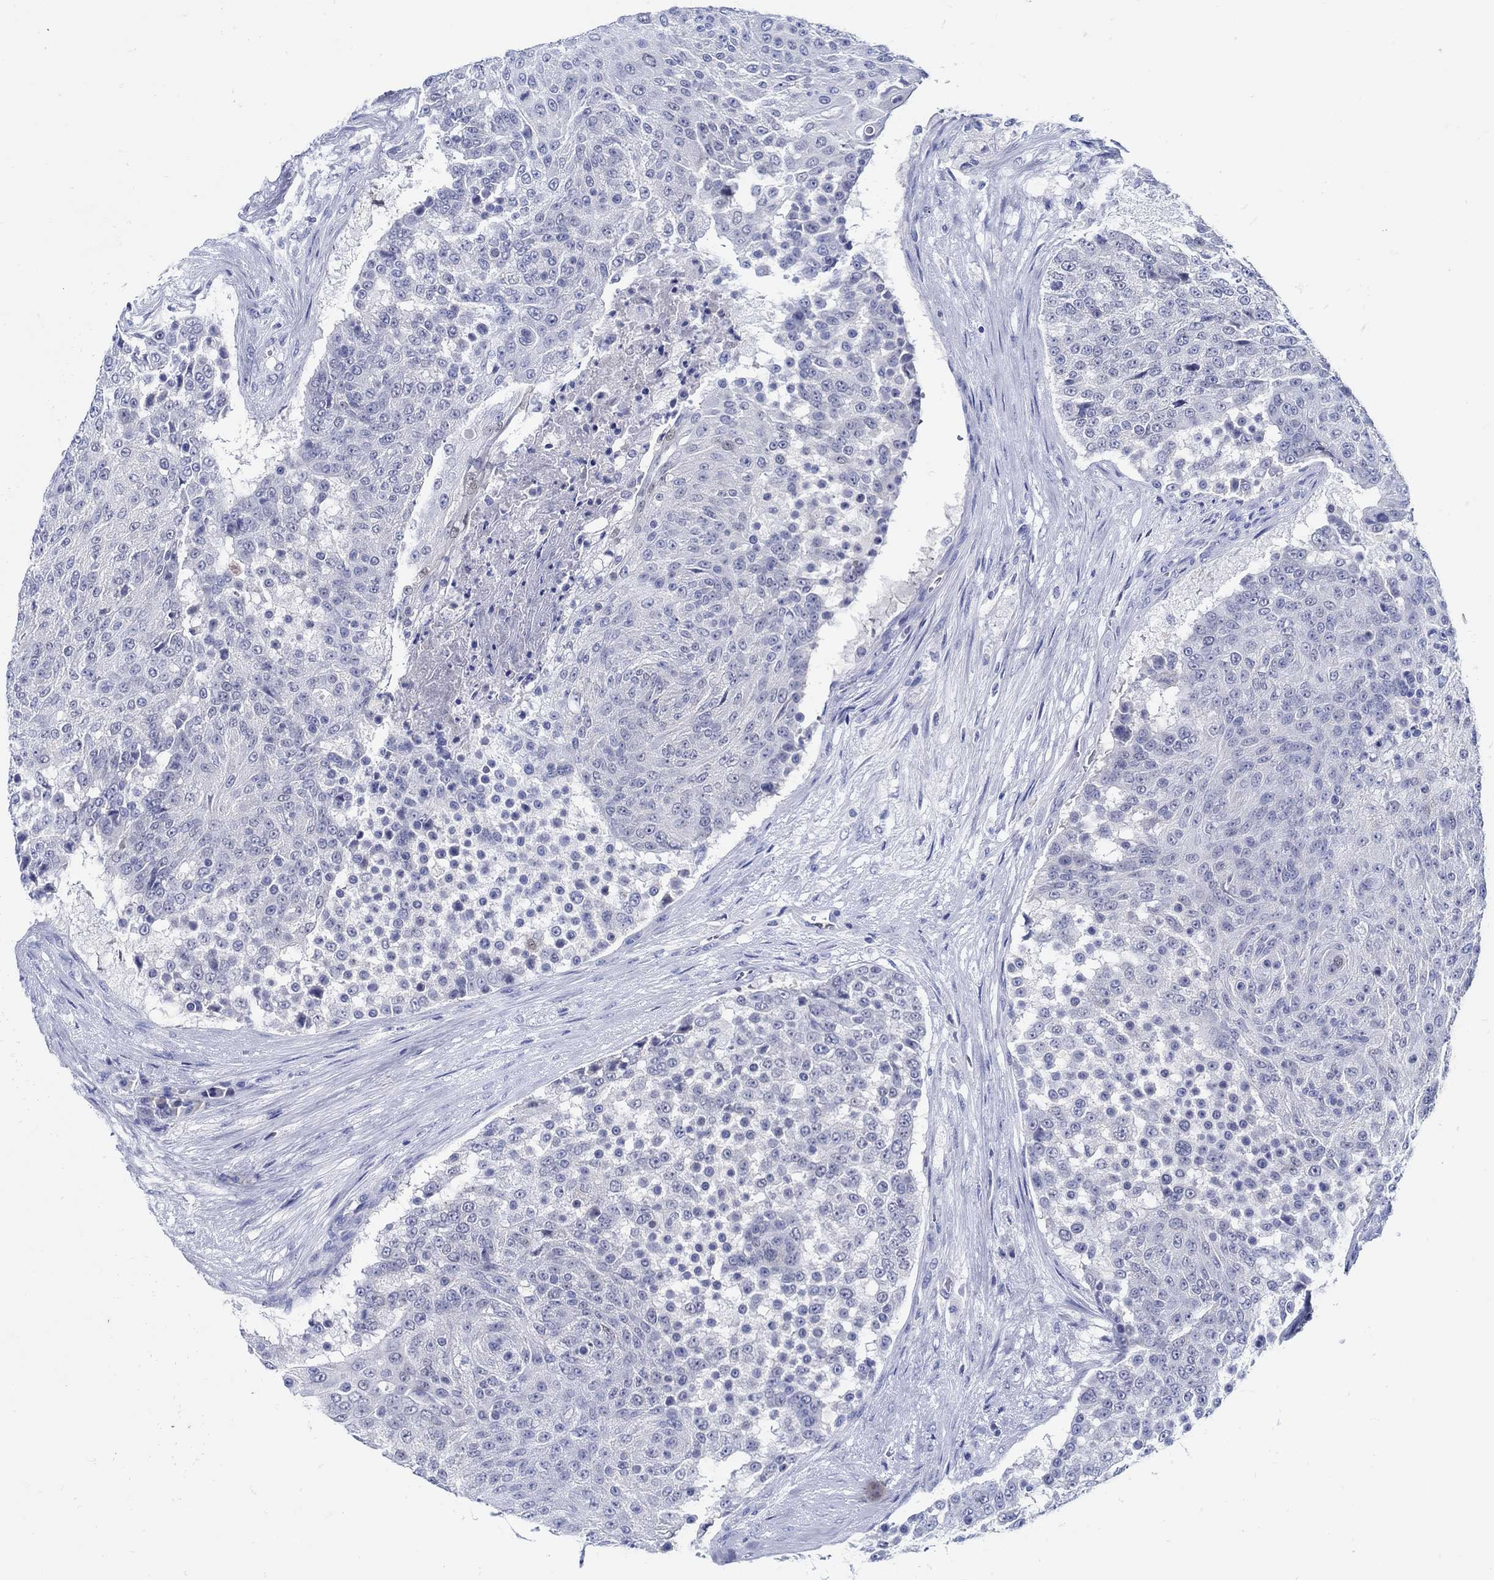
{"staining": {"intensity": "negative", "quantity": "none", "location": "none"}, "tissue": "urothelial cancer", "cell_type": "Tumor cells", "image_type": "cancer", "snomed": [{"axis": "morphology", "description": "Urothelial carcinoma, High grade"}, {"axis": "topography", "description": "Urinary bladder"}], "caption": "Tumor cells are negative for protein expression in human urothelial cancer.", "gene": "PAX9", "patient": {"sex": "female", "age": 63}}